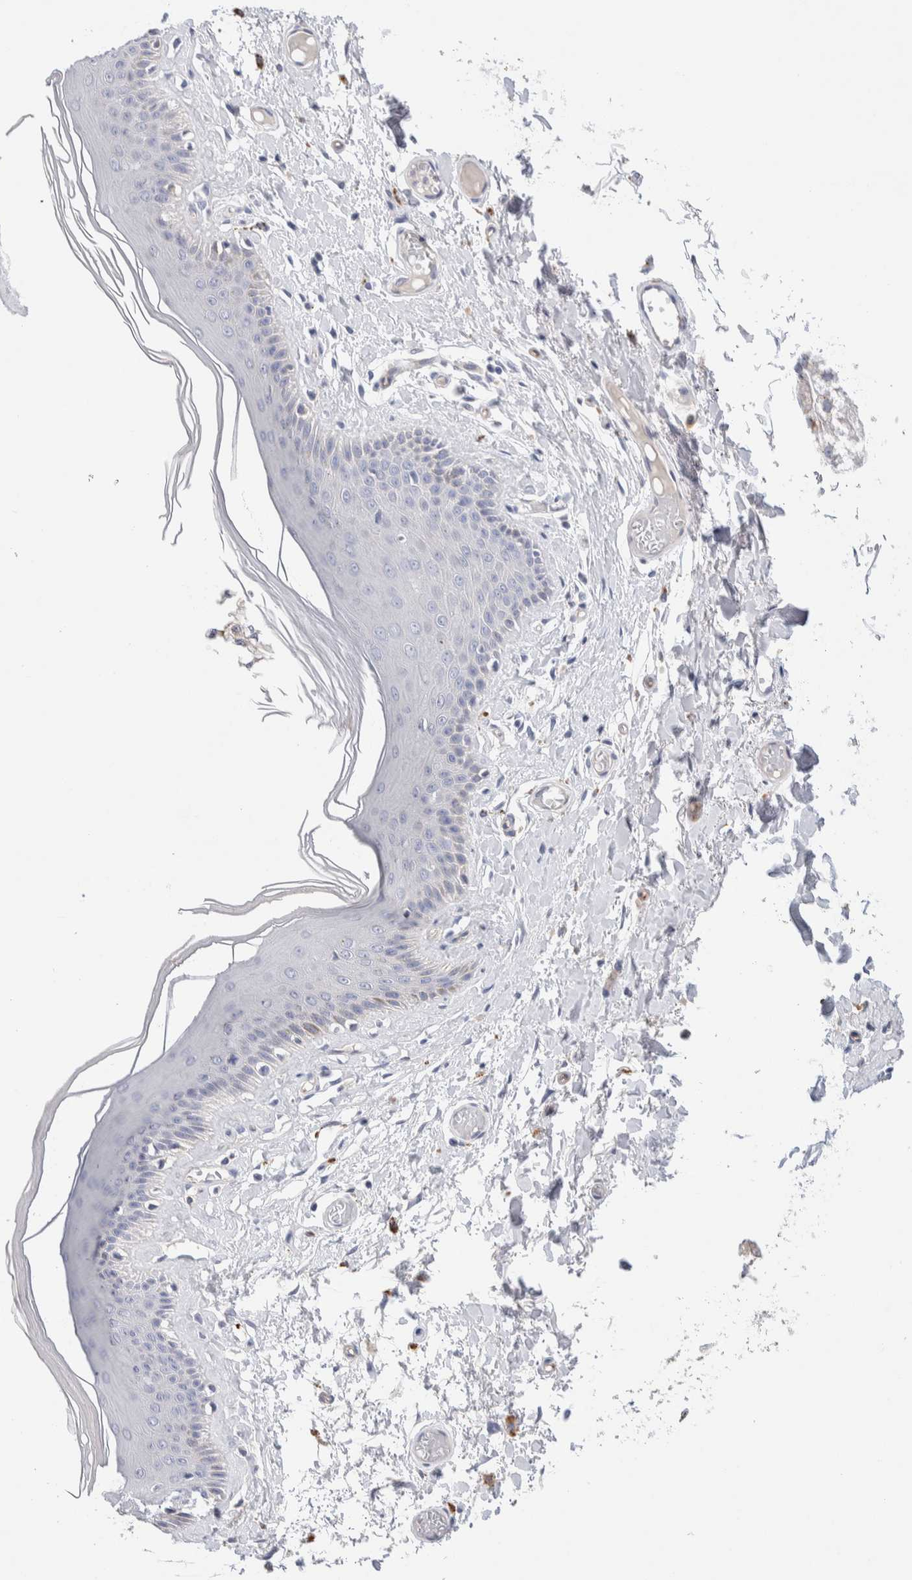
{"staining": {"intensity": "moderate", "quantity": "<25%", "location": "cytoplasmic/membranous"}, "tissue": "skin", "cell_type": "Epidermal cells", "image_type": "normal", "snomed": [{"axis": "morphology", "description": "Normal tissue, NOS"}, {"axis": "topography", "description": "Vulva"}], "caption": "High-magnification brightfield microscopy of benign skin stained with DAB (brown) and counterstained with hematoxylin (blue). epidermal cells exhibit moderate cytoplasmic/membranous staining is appreciated in about<25% of cells.", "gene": "METRNL", "patient": {"sex": "female", "age": 73}}